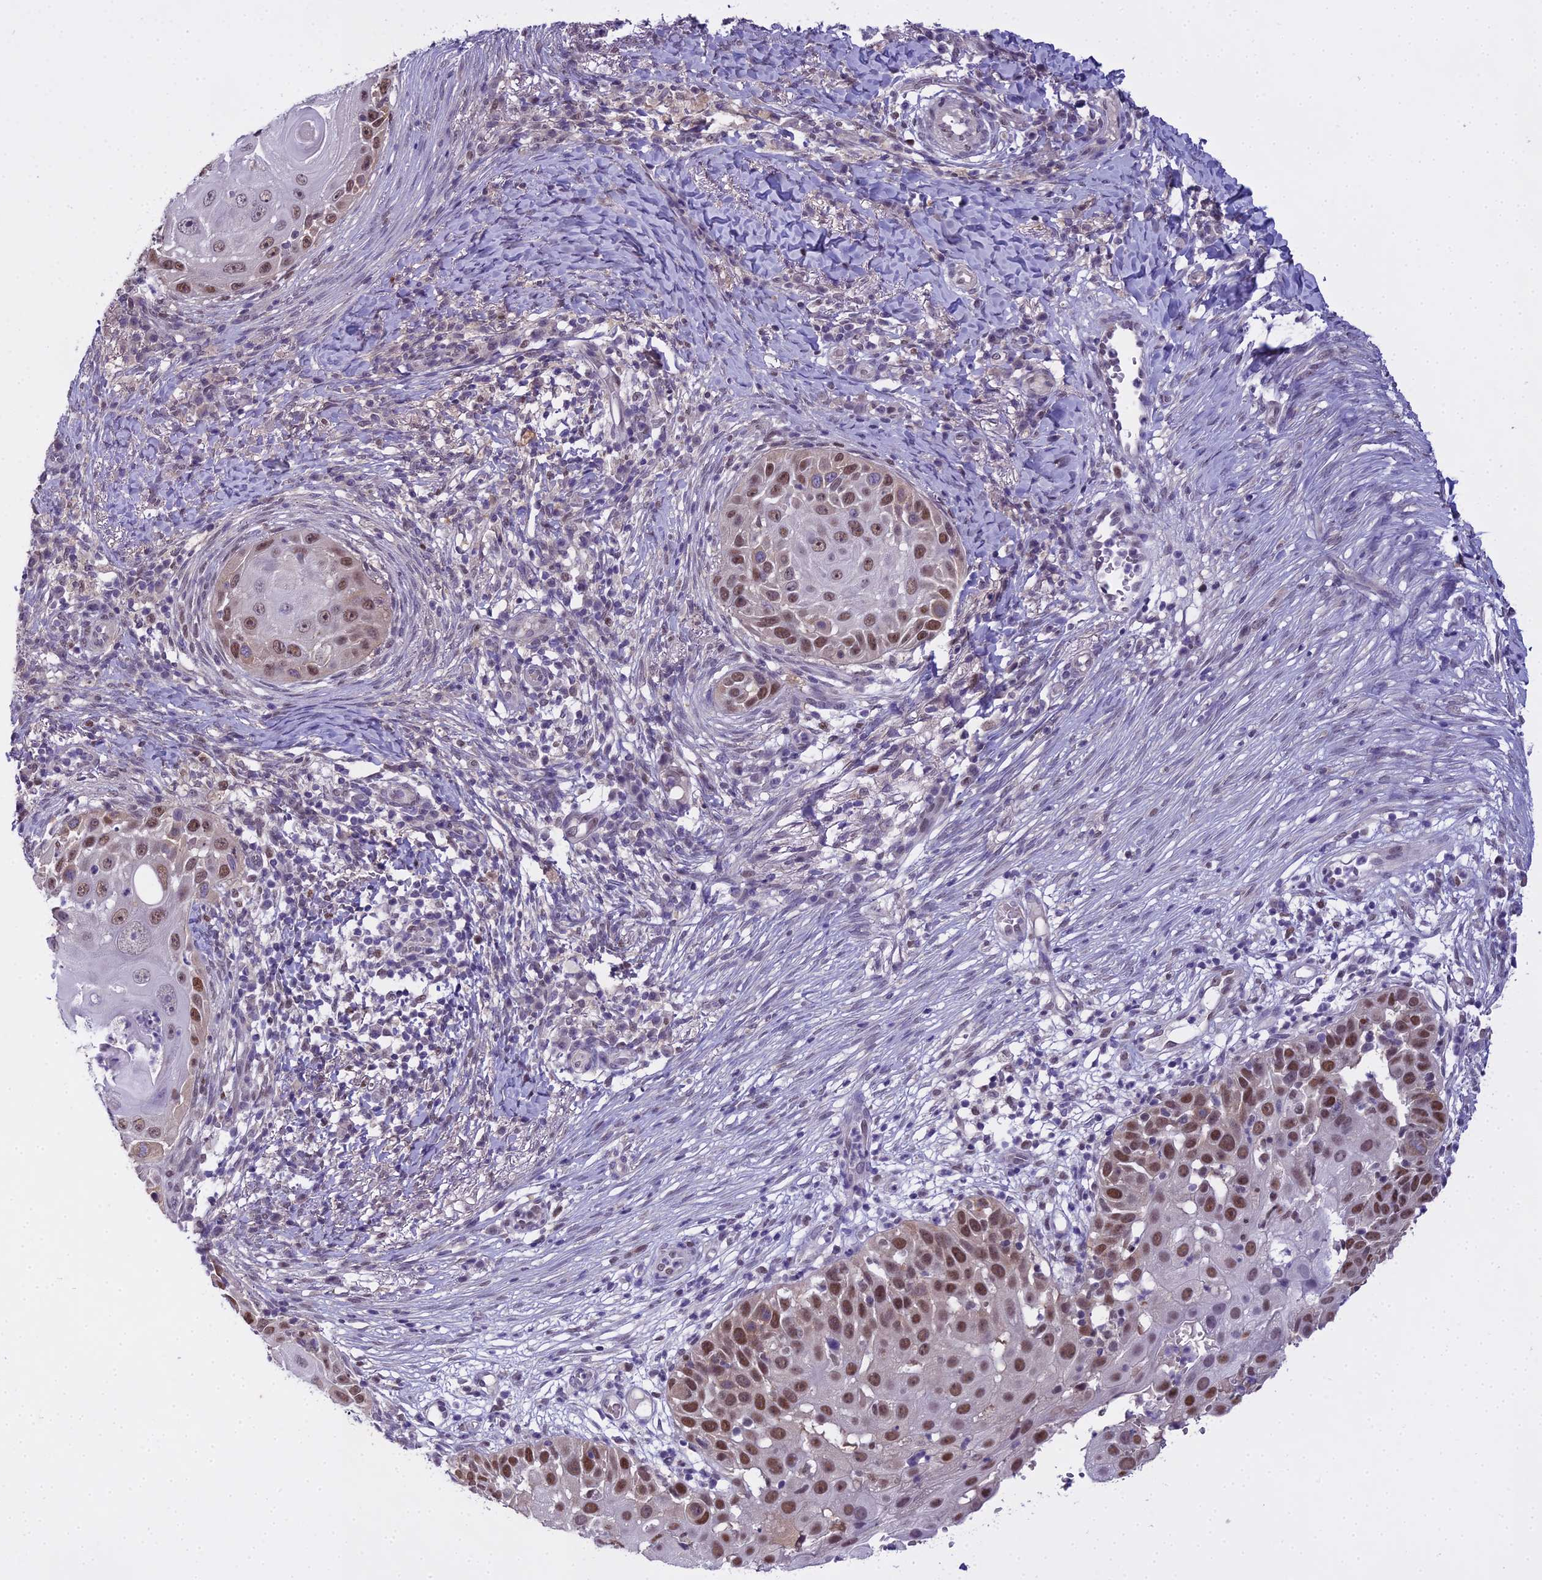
{"staining": {"intensity": "strong", "quantity": "25%-75%", "location": "nuclear"}, "tissue": "skin cancer", "cell_type": "Tumor cells", "image_type": "cancer", "snomed": [{"axis": "morphology", "description": "Squamous cell carcinoma, NOS"}, {"axis": "topography", "description": "Skin"}], "caption": "This image shows immunohistochemistry staining of human skin cancer (squamous cell carcinoma), with high strong nuclear staining in about 25%-75% of tumor cells.", "gene": "MAT2A", "patient": {"sex": "female", "age": 44}}